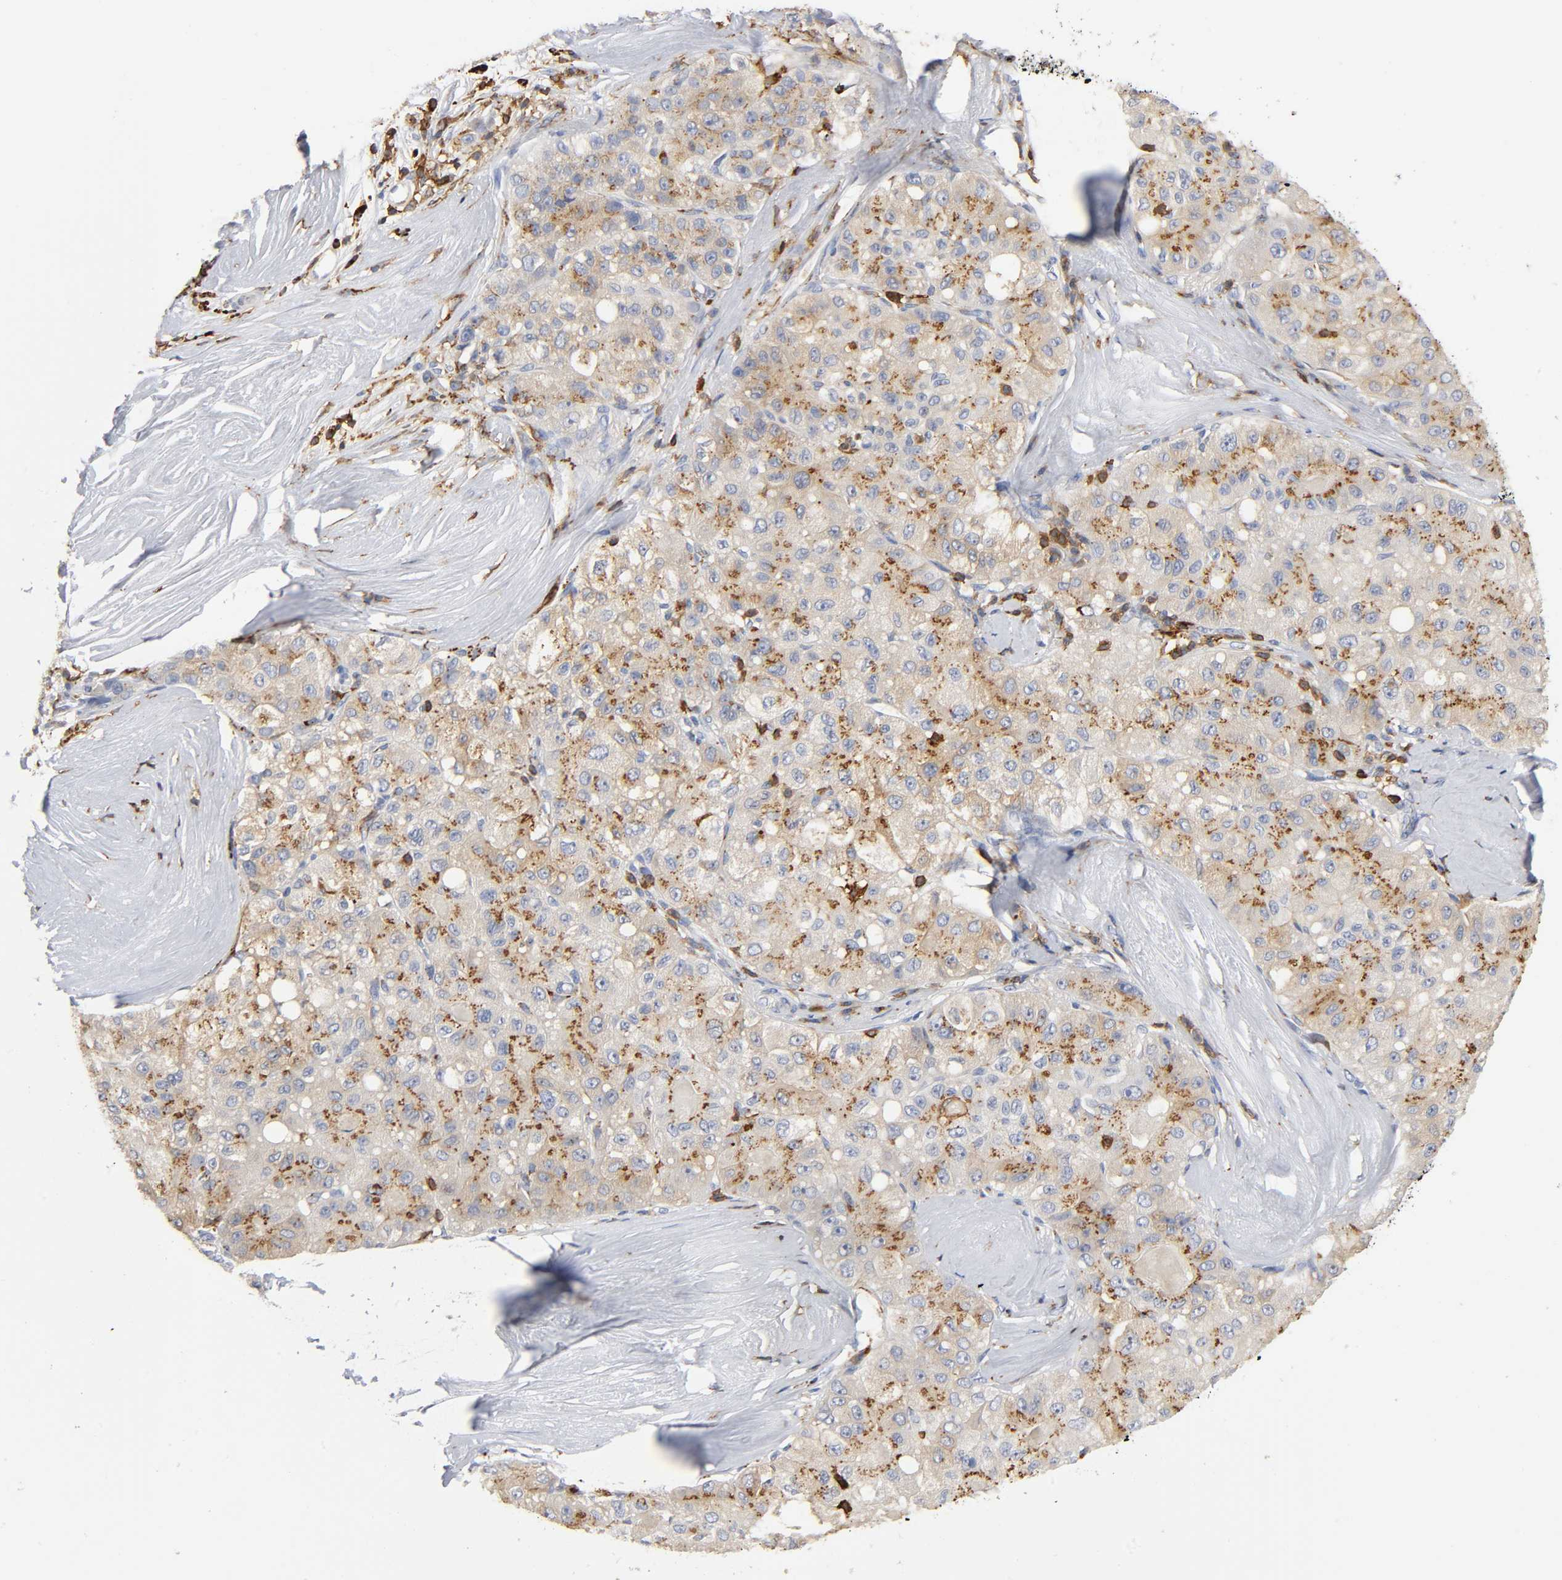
{"staining": {"intensity": "moderate", "quantity": ">75%", "location": "cytoplasmic/membranous"}, "tissue": "liver cancer", "cell_type": "Tumor cells", "image_type": "cancer", "snomed": [{"axis": "morphology", "description": "Carcinoma, Hepatocellular, NOS"}, {"axis": "topography", "description": "Liver"}], "caption": "Protein staining reveals moderate cytoplasmic/membranous positivity in approximately >75% of tumor cells in hepatocellular carcinoma (liver).", "gene": "CAPN10", "patient": {"sex": "male", "age": 80}}